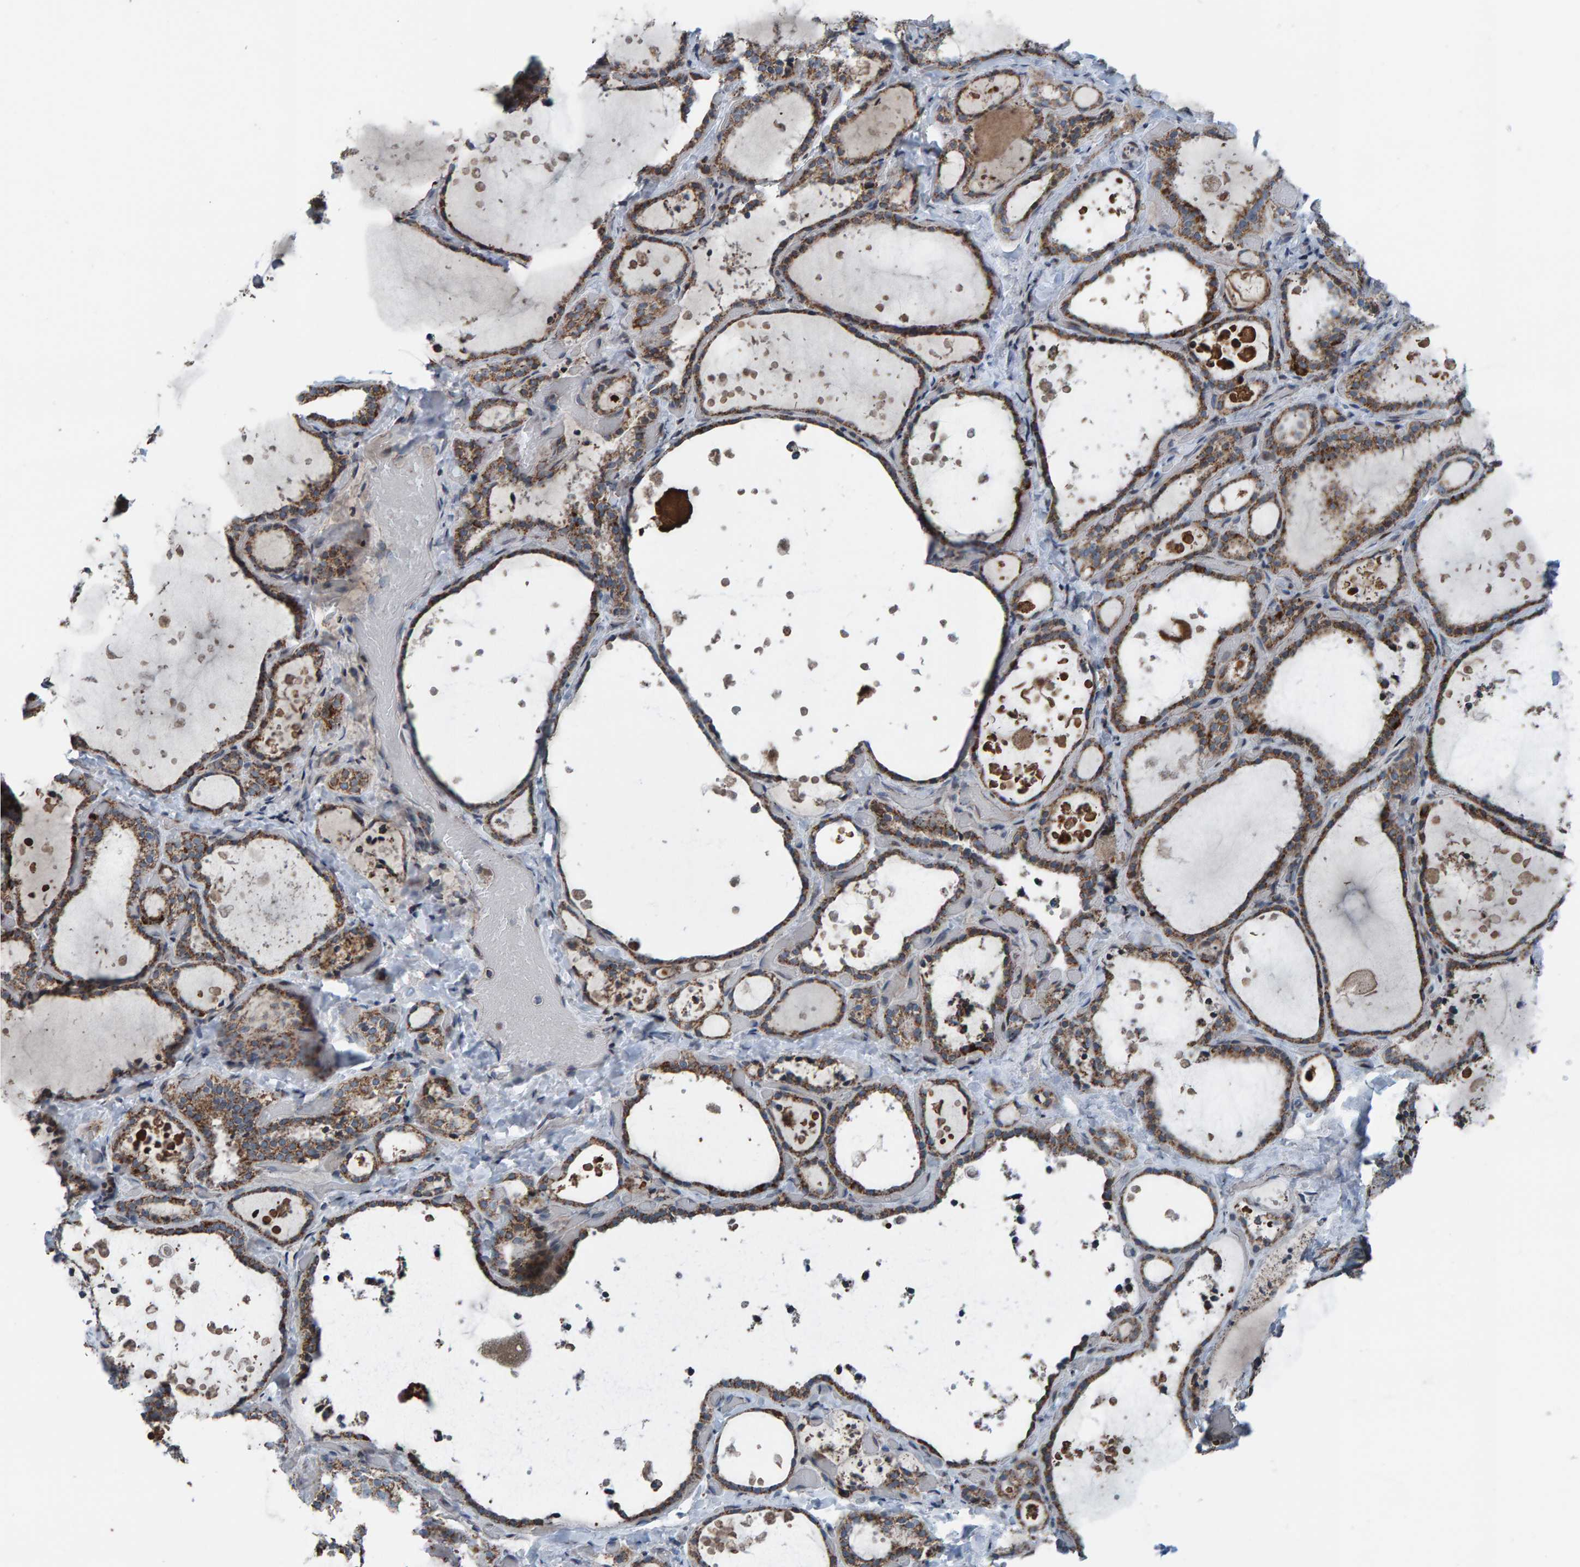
{"staining": {"intensity": "moderate", "quantity": ">75%", "location": "cytoplasmic/membranous"}, "tissue": "thyroid gland", "cell_type": "Glandular cells", "image_type": "normal", "snomed": [{"axis": "morphology", "description": "Normal tissue, NOS"}, {"axis": "topography", "description": "Thyroid gland"}], "caption": "Immunohistochemical staining of normal human thyroid gland reveals medium levels of moderate cytoplasmic/membranous staining in about >75% of glandular cells.", "gene": "ZNF48", "patient": {"sex": "female", "age": 44}}